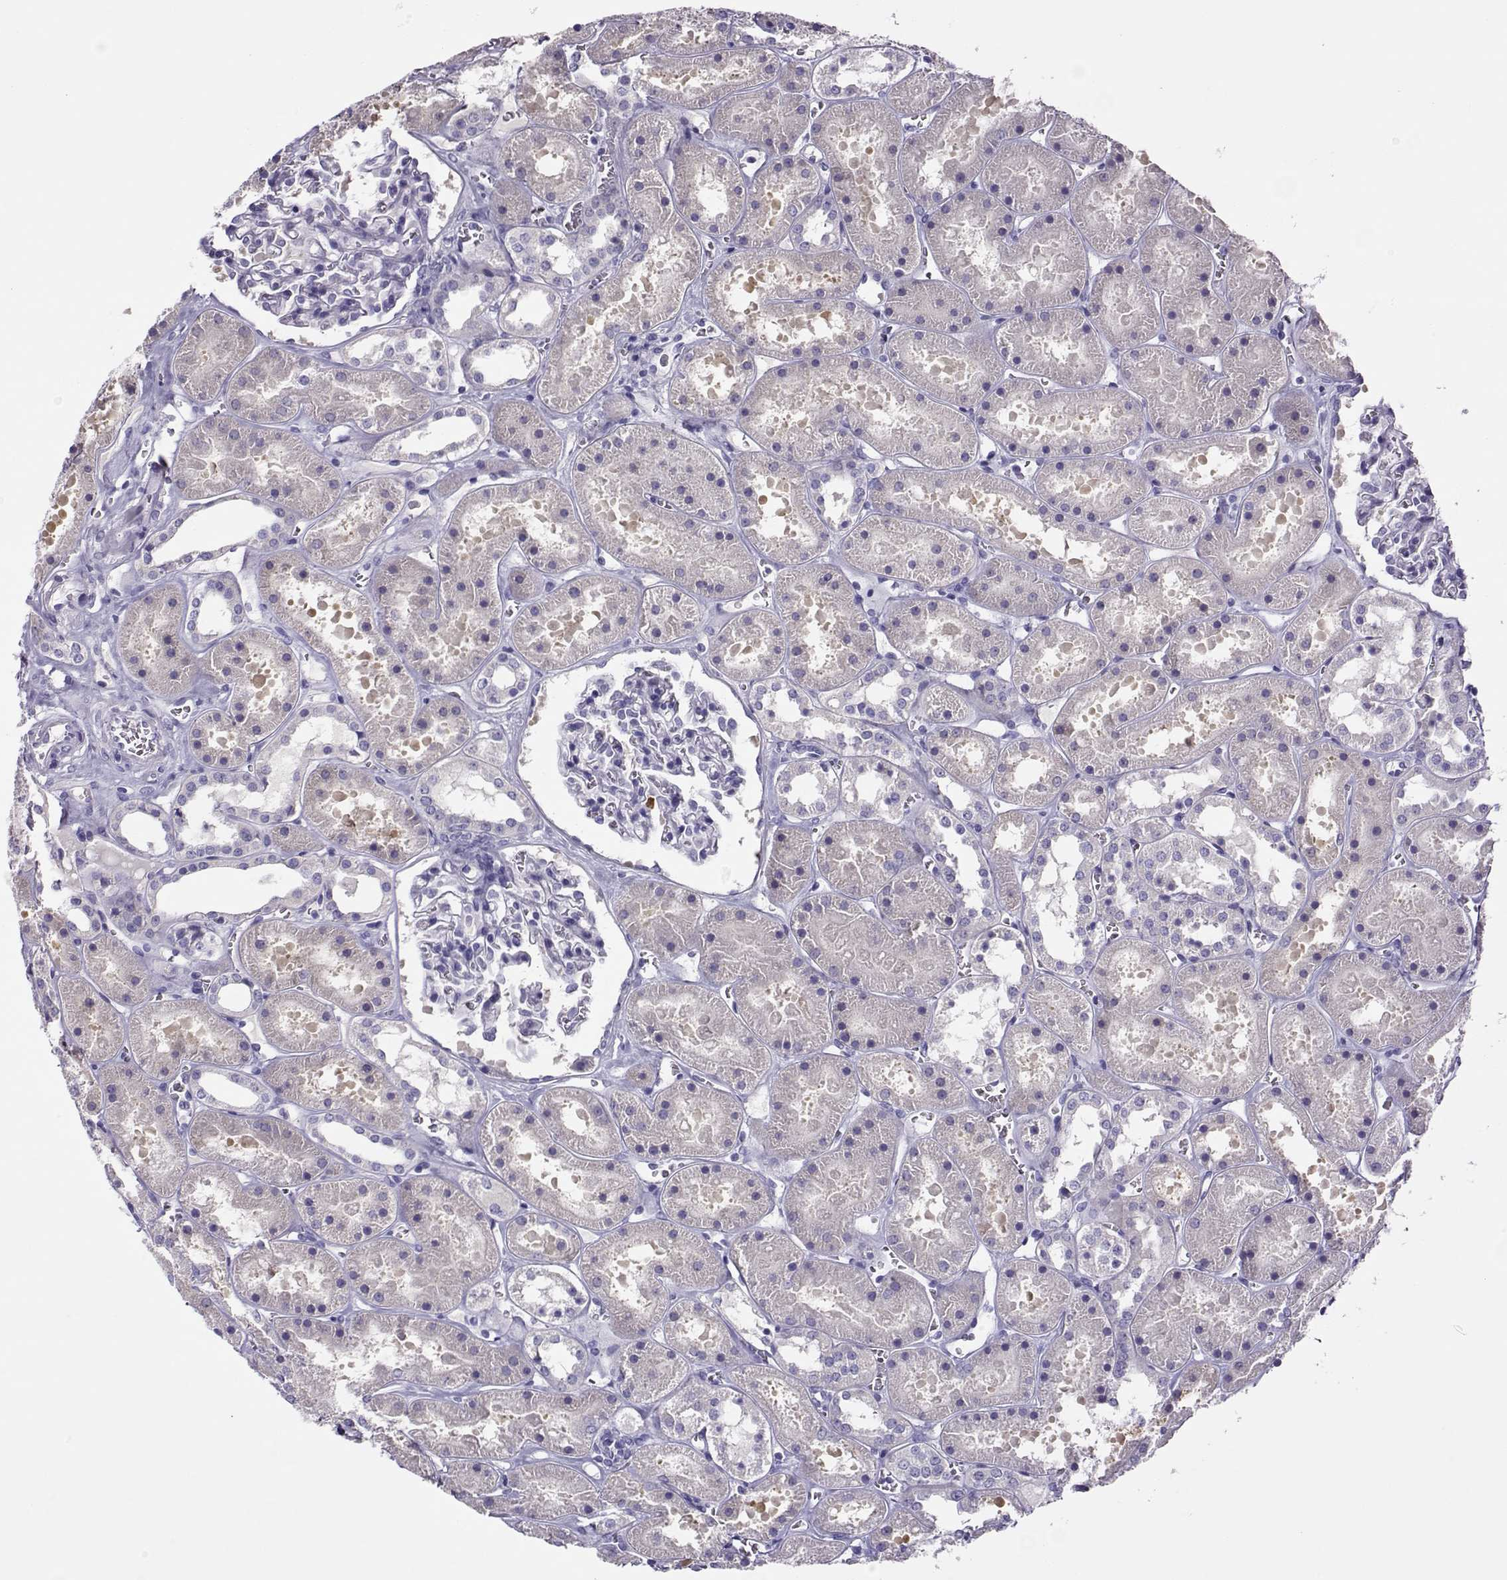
{"staining": {"intensity": "negative", "quantity": "none", "location": "none"}, "tissue": "kidney", "cell_type": "Cells in glomeruli", "image_type": "normal", "snomed": [{"axis": "morphology", "description": "Normal tissue, NOS"}, {"axis": "topography", "description": "Kidney"}], "caption": "Immunohistochemistry (IHC) image of normal human kidney stained for a protein (brown), which demonstrates no expression in cells in glomeruli. The staining is performed using DAB (3,3'-diaminobenzidine) brown chromogen with nuclei counter-stained in using hematoxylin.", "gene": "LINGO1", "patient": {"sex": "female", "age": 41}}